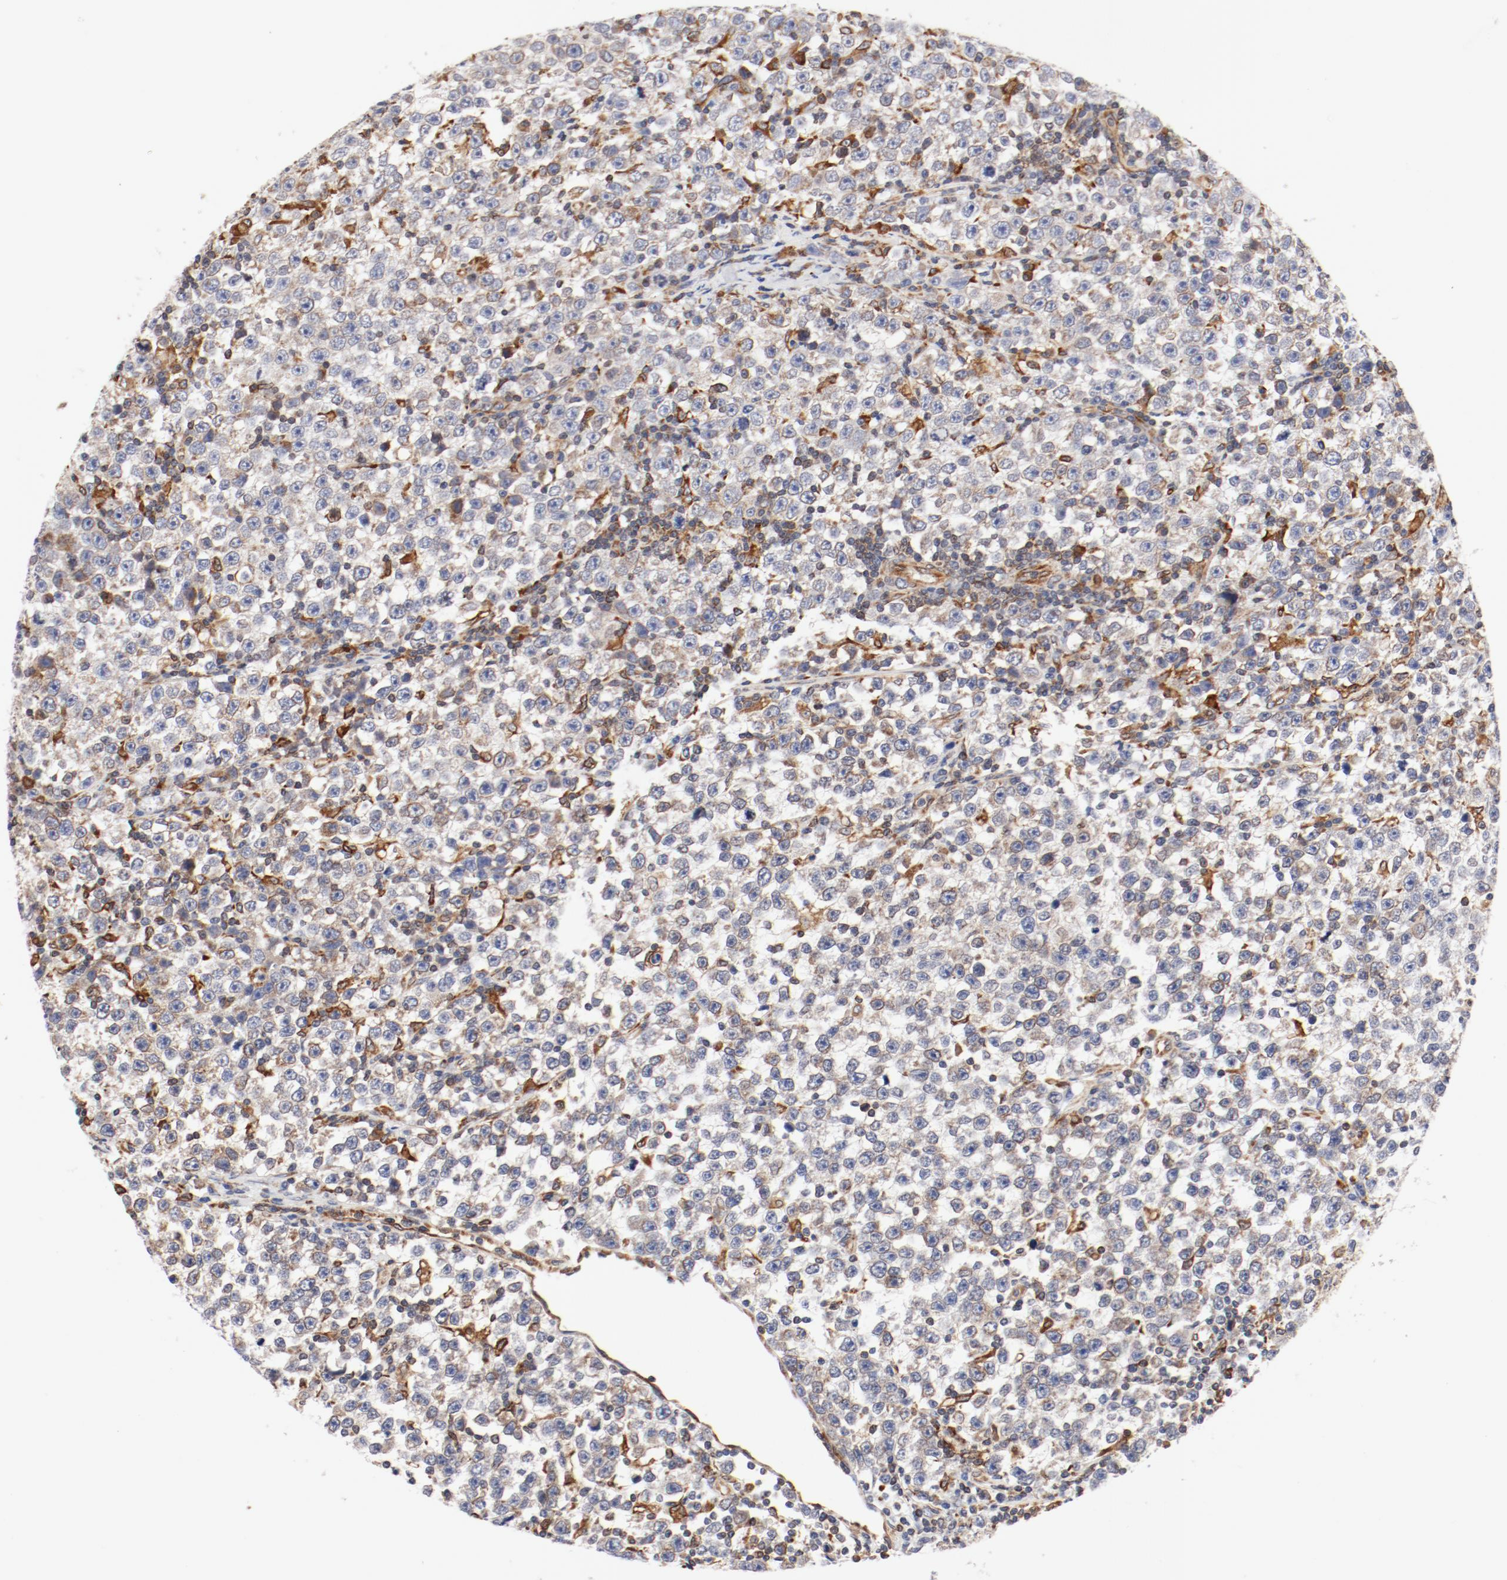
{"staining": {"intensity": "moderate", "quantity": "25%-75%", "location": "cytoplasmic/membranous"}, "tissue": "testis cancer", "cell_type": "Tumor cells", "image_type": "cancer", "snomed": [{"axis": "morphology", "description": "Seminoma, NOS"}, {"axis": "topography", "description": "Testis"}], "caption": "Tumor cells show medium levels of moderate cytoplasmic/membranous expression in about 25%-75% of cells in testis cancer. (IHC, brightfield microscopy, high magnification).", "gene": "PDPK1", "patient": {"sex": "male", "age": 43}}